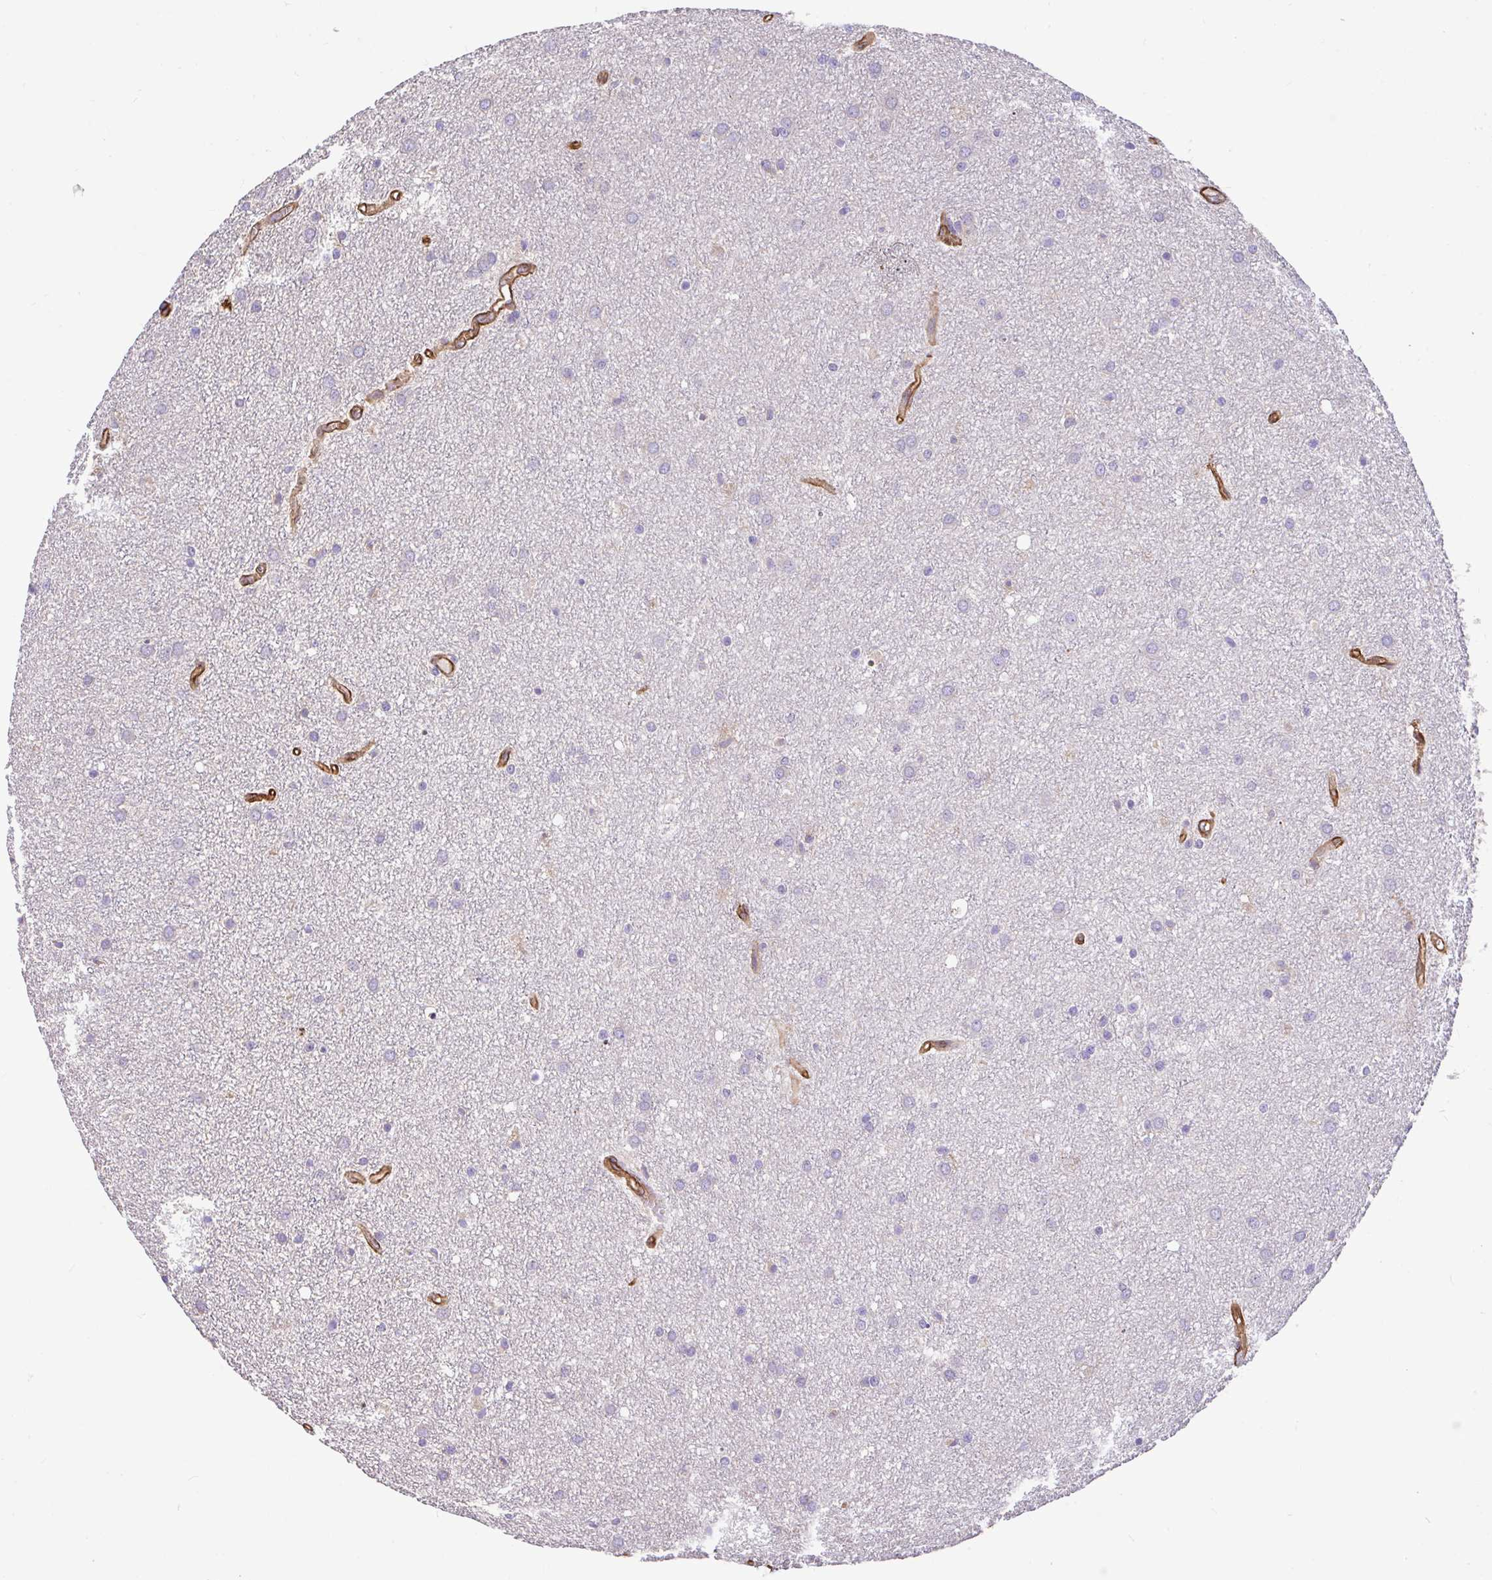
{"staining": {"intensity": "negative", "quantity": "none", "location": "none"}, "tissue": "glioma", "cell_type": "Tumor cells", "image_type": "cancer", "snomed": [{"axis": "morphology", "description": "Glioma, malignant, Low grade"}, {"axis": "topography", "description": "Cerebellum"}], "caption": "Tumor cells show no significant protein expression in glioma.", "gene": "PTPRK", "patient": {"sex": "female", "age": 5}}